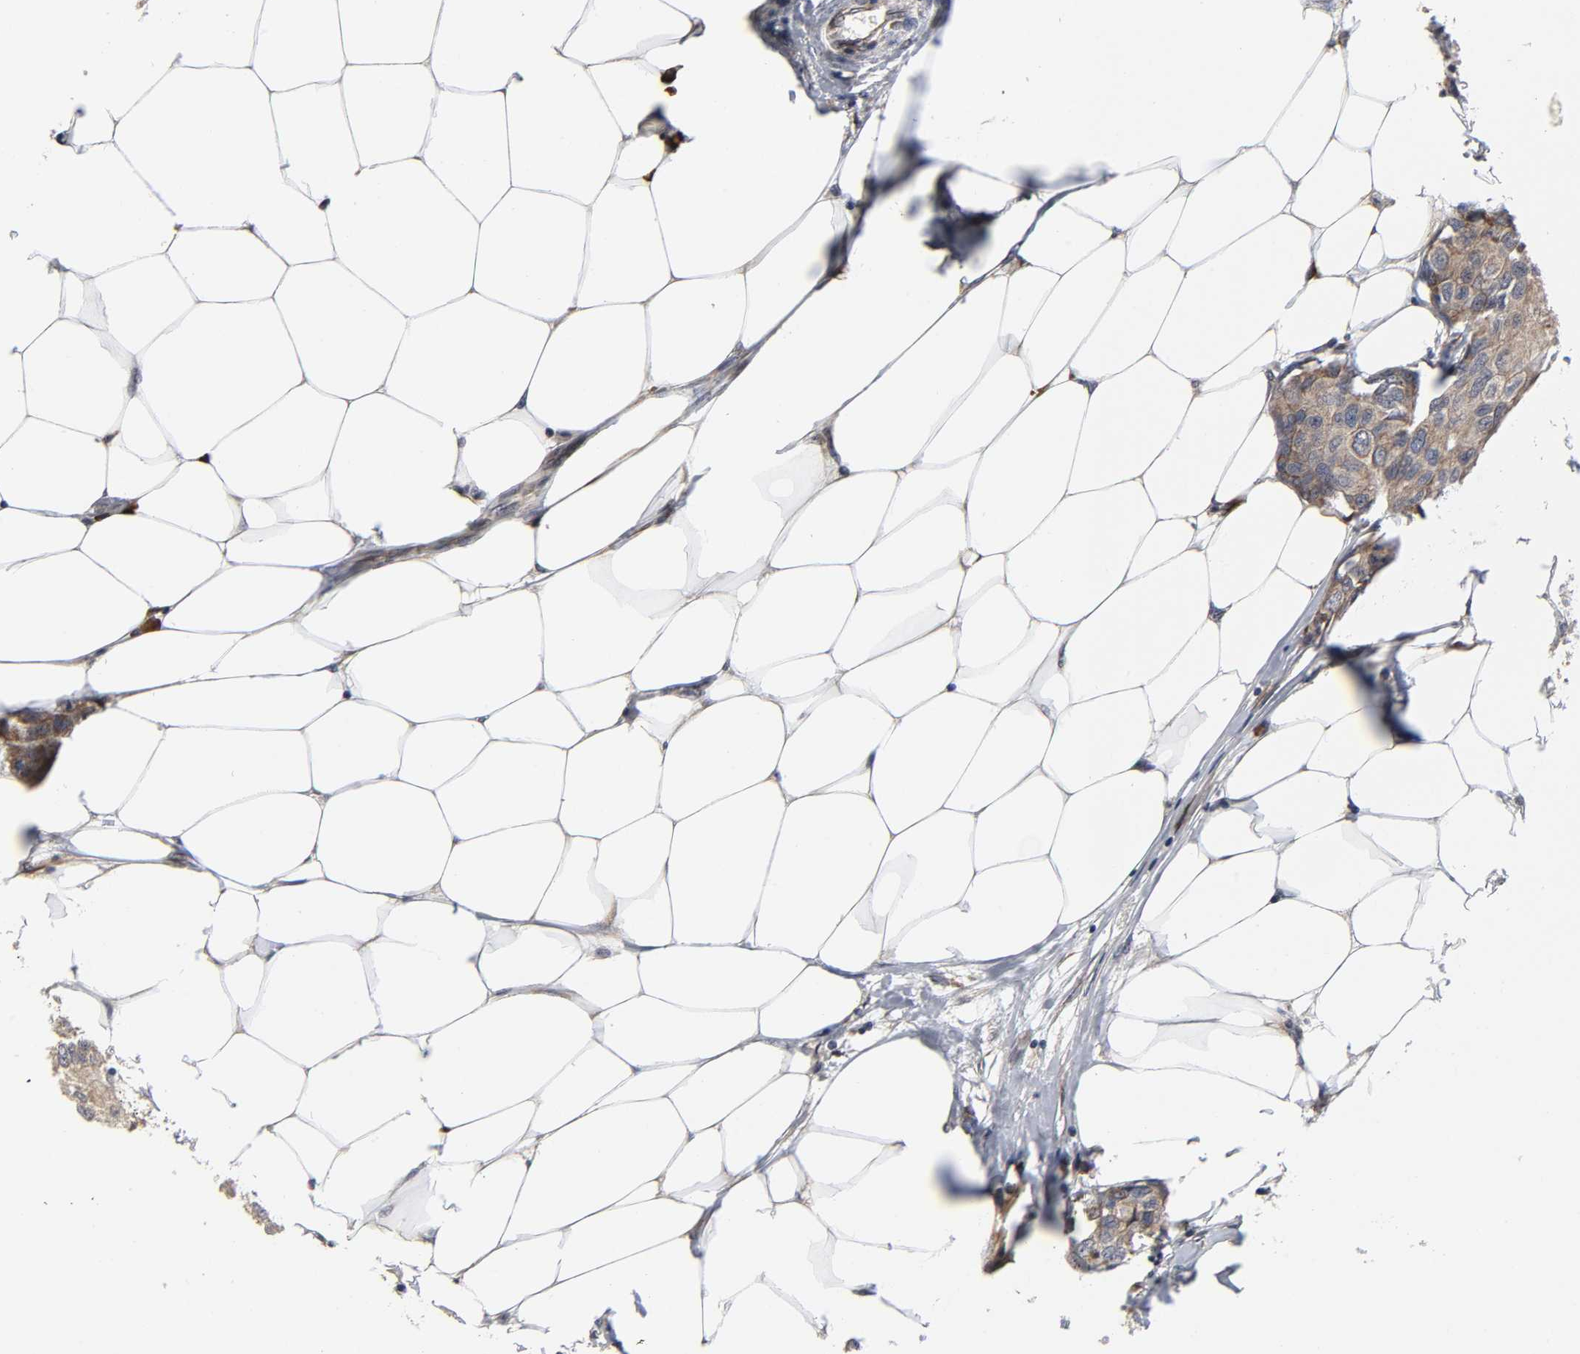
{"staining": {"intensity": "moderate", "quantity": ">75%", "location": "cytoplasmic/membranous"}, "tissue": "breast cancer", "cell_type": "Tumor cells", "image_type": "cancer", "snomed": [{"axis": "morphology", "description": "Duct carcinoma"}, {"axis": "topography", "description": "Breast"}], "caption": "A brown stain labels moderate cytoplasmic/membranous expression of a protein in human breast infiltrating ductal carcinoma tumor cells.", "gene": "SLC30A9", "patient": {"sex": "female", "age": 80}}